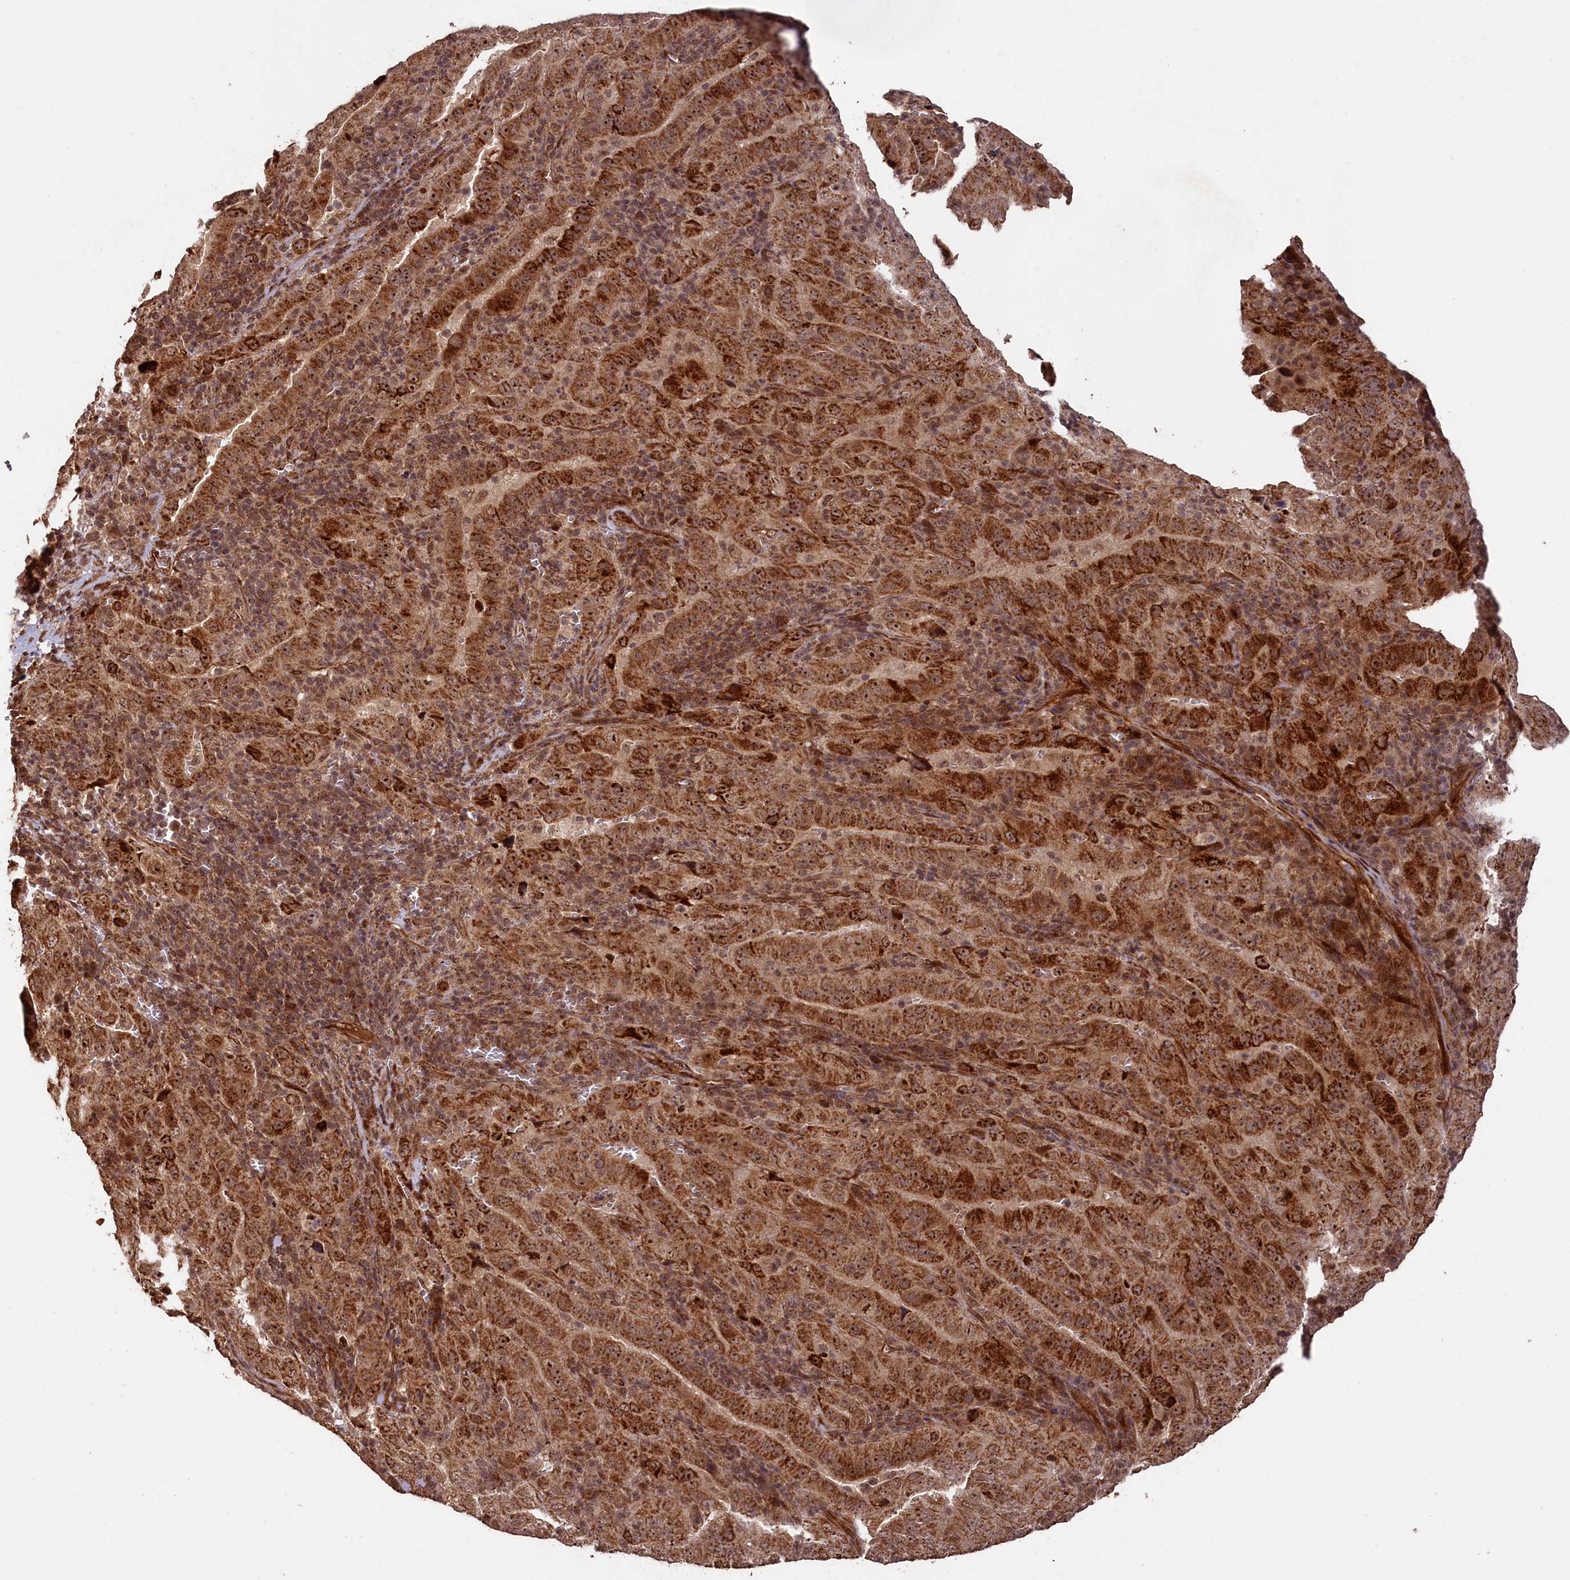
{"staining": {"intensity": "strong", "quantity": ">75%", "location": "cytoplasmic/membranous,nuclear"}, "tissue": "pancreatic cancer", "cell_type": "Tumor cells", "image_type": "cancer", "snomed": [{"axis": "morphology", "description": "Adenocarcinoma, NOS"}, {"axis": "topography", "description": "Pancreas"}], "caption": "IHC histopathology image of pancreatic cancer (adenocarcinoma) stained for a protein (brown), which exhibits high levels of strong cytoplasmic/membranous and nuclear staining in about >75% of tumor cells.", "gene": "SHPRH", "patient": {"sex": "male", "age": 63}}